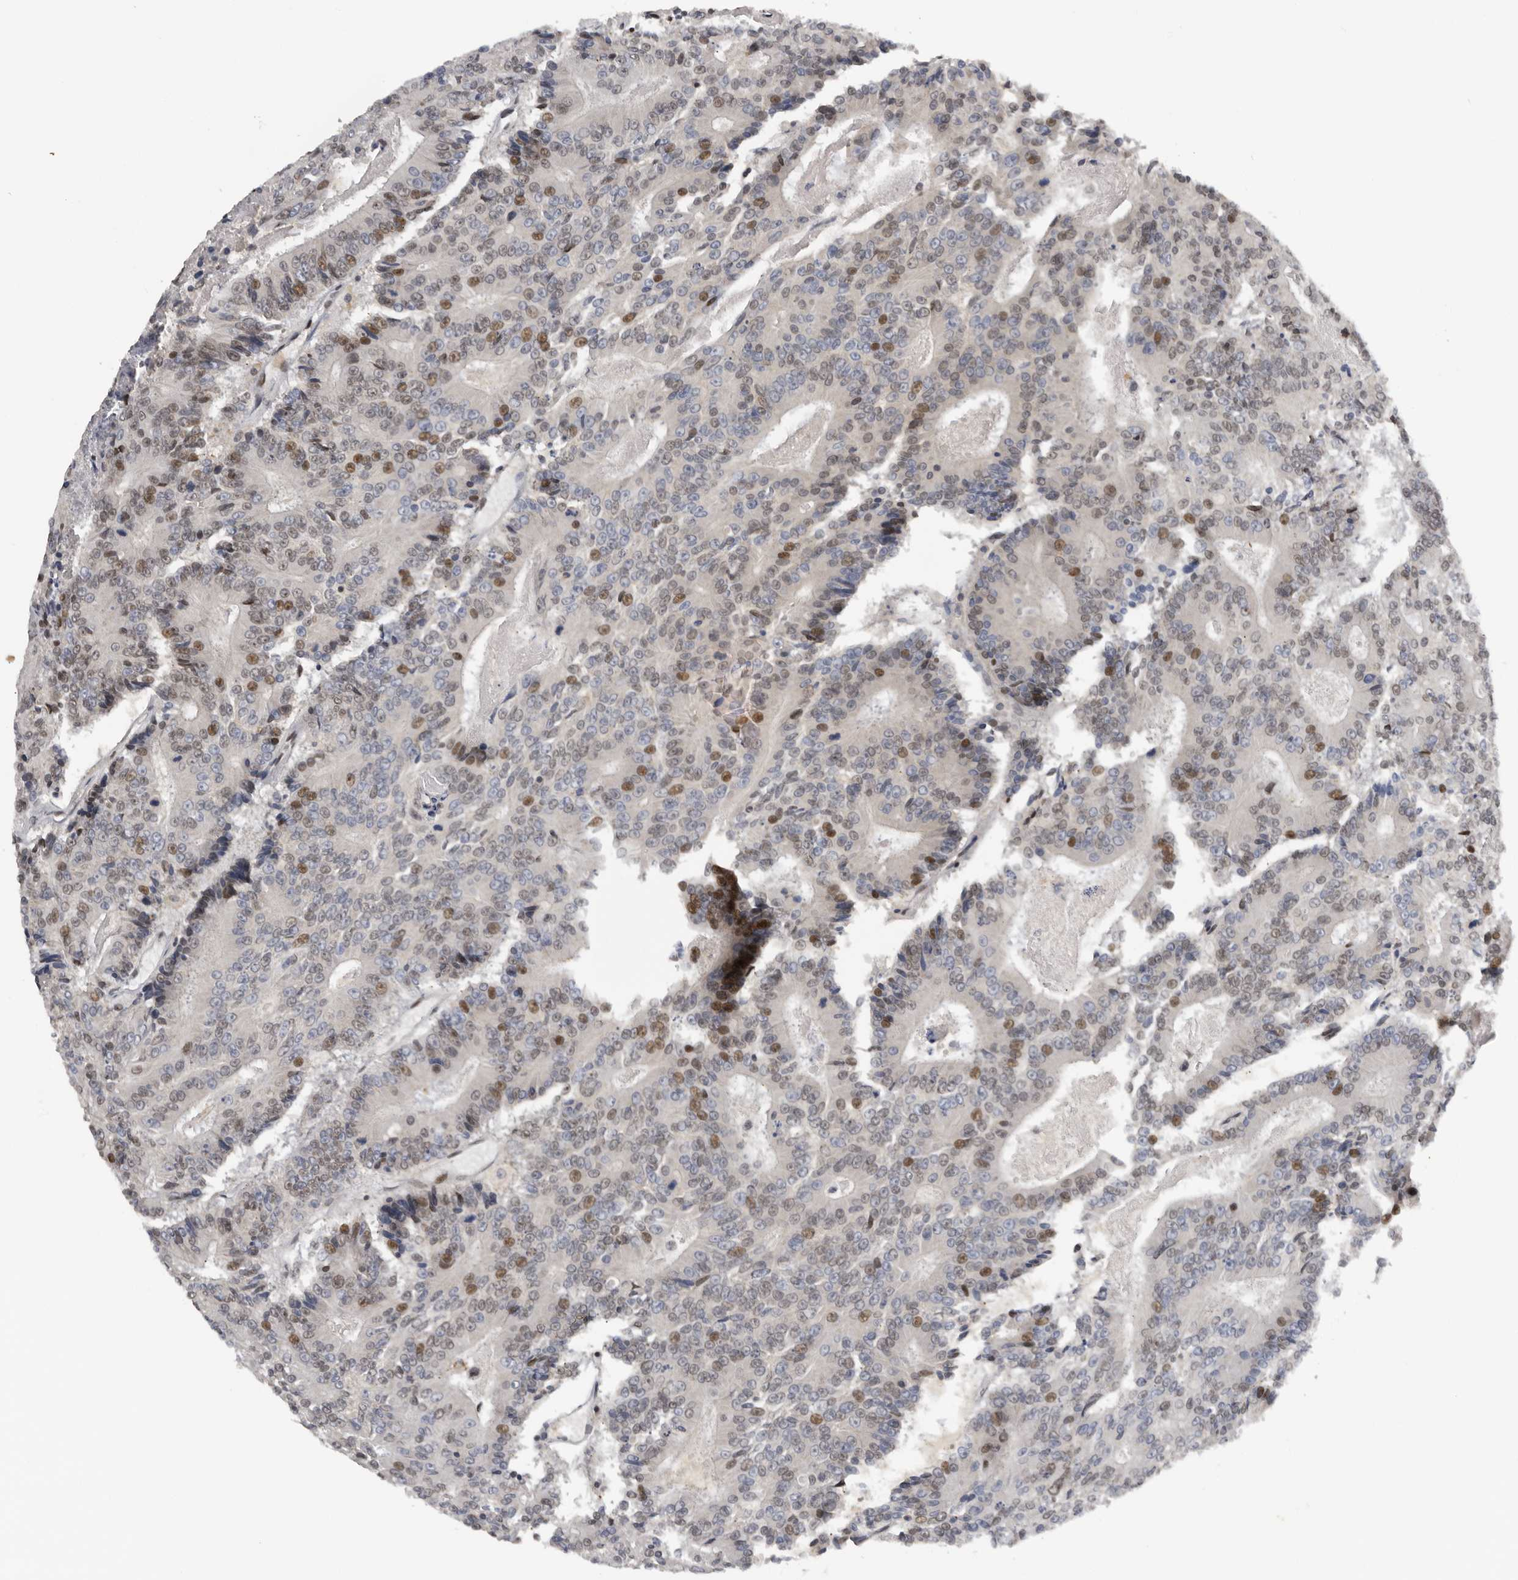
{"staining": {"intensity": "moderate", "quantity": "<25%", "location": "nuclear"}, "tissue": "colorectal cancer", "cell_type": "Tumor cells", "image_type": "cancer", "snomed": [{"axis": "morphology", "description": "Adenocarcinoma, NOS"}, {"axis": "topography", "description": "Colon"}], "caption": "IHC of human colorectal cancer demonstrates low levels of moderate nuclear staining in about <25% of tumor cells. (DAB (3,3'-diaminobenzidine) IHC with brightfield microscopy, high magnification).", "gene": "KIF2B", "patient": {"sex": "male", "age": 83}}